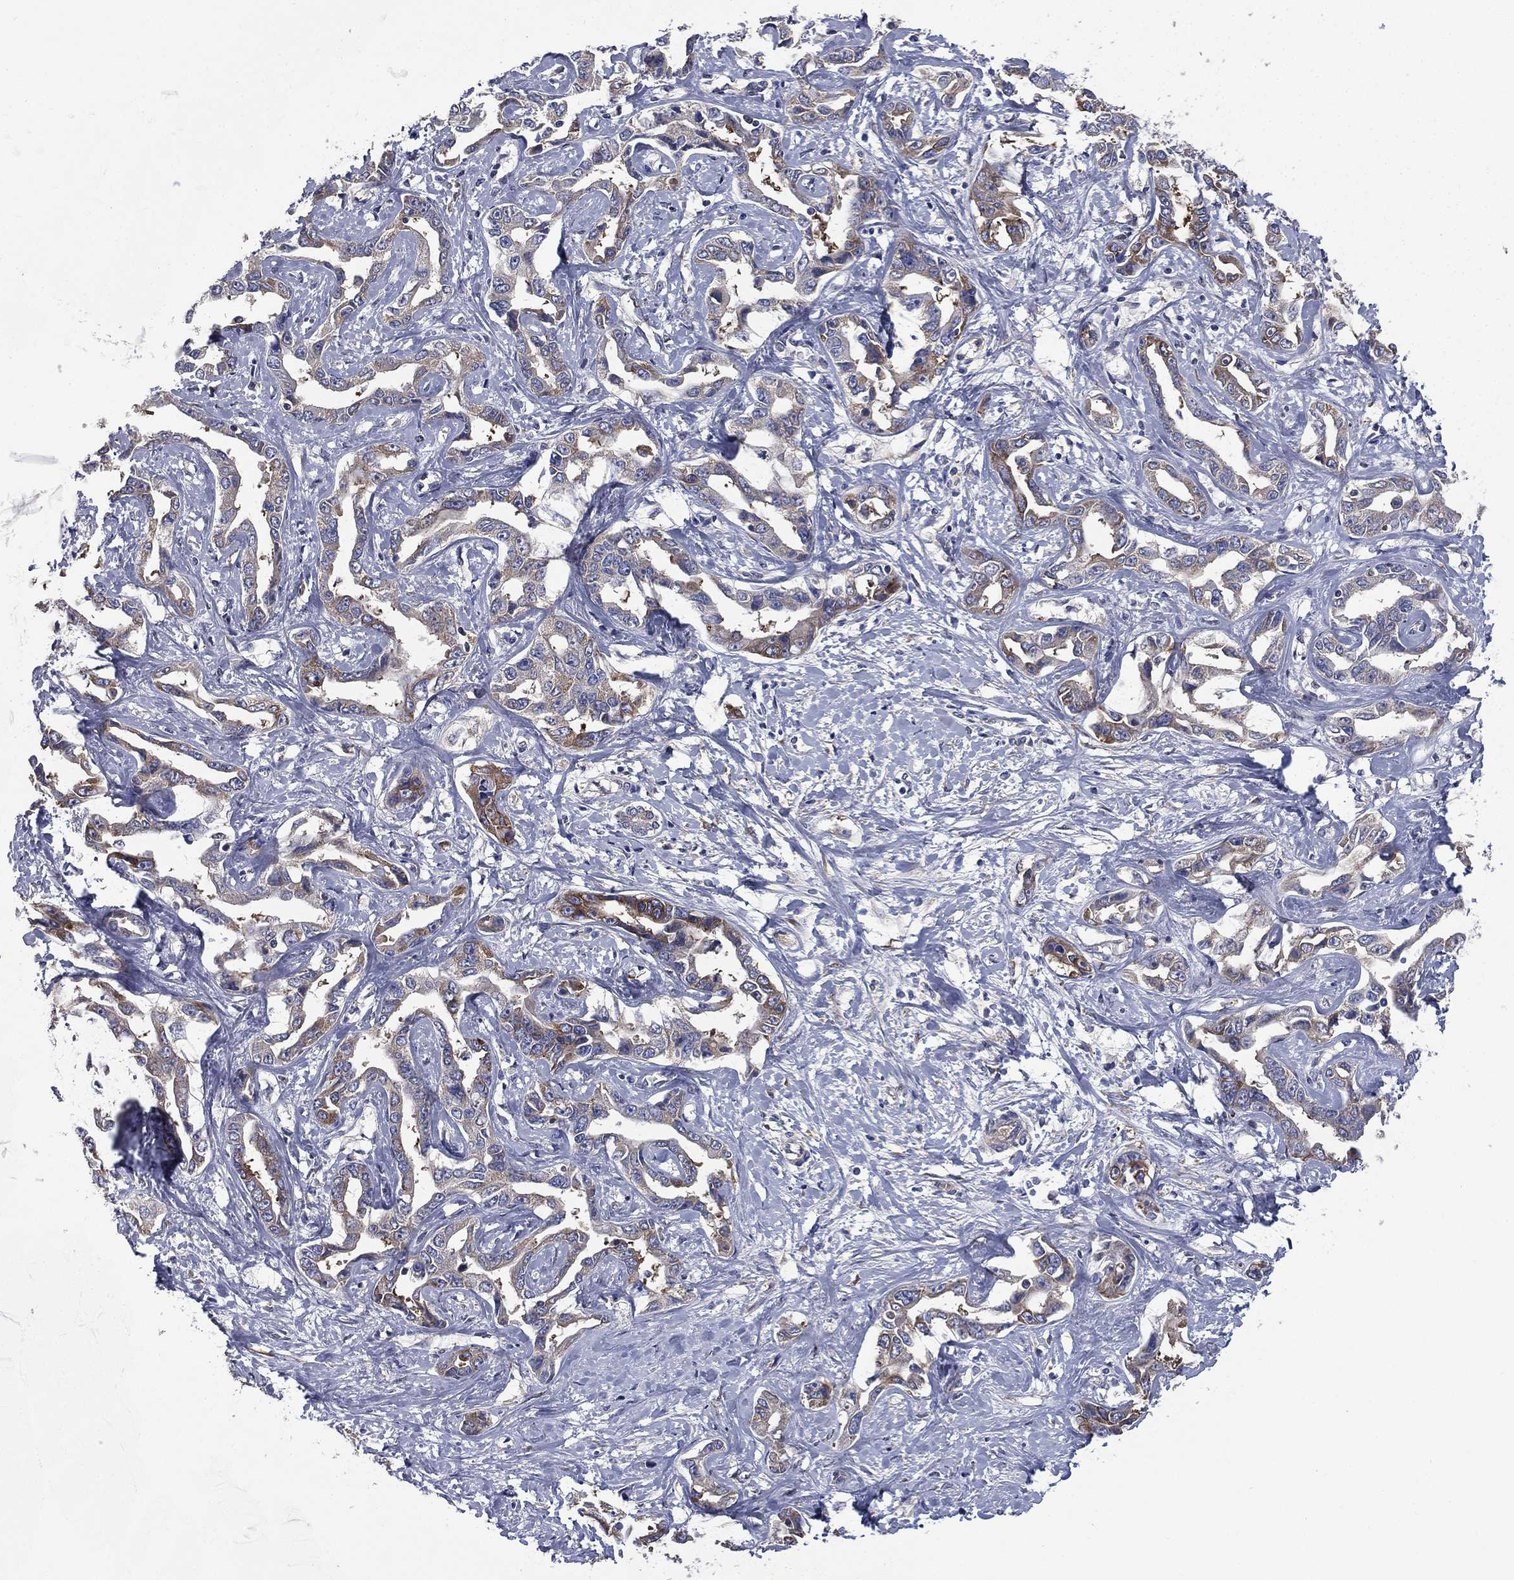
{"staining": {"intensity": "weak", "quantity": "25%-75%", "location": "cytoplasmic/membranous"}, "tissue": "liver cancer", "cell_type": "Tumor cells", "image_type": "cancer", "snomed": [{"axis": "morphology", "description": "Cholangiocarcinoma"}, {"axis": "topography", "description": "Liver"}], "caption": "Cholangiocarcinoma (liver) stained with immunohistochemistry displays weak cytoplasmic/membranous staining in approximately 25%-75% of tumor cells.", "gene": "FARSA", "patient": {"sex": "male", "age": 59}}